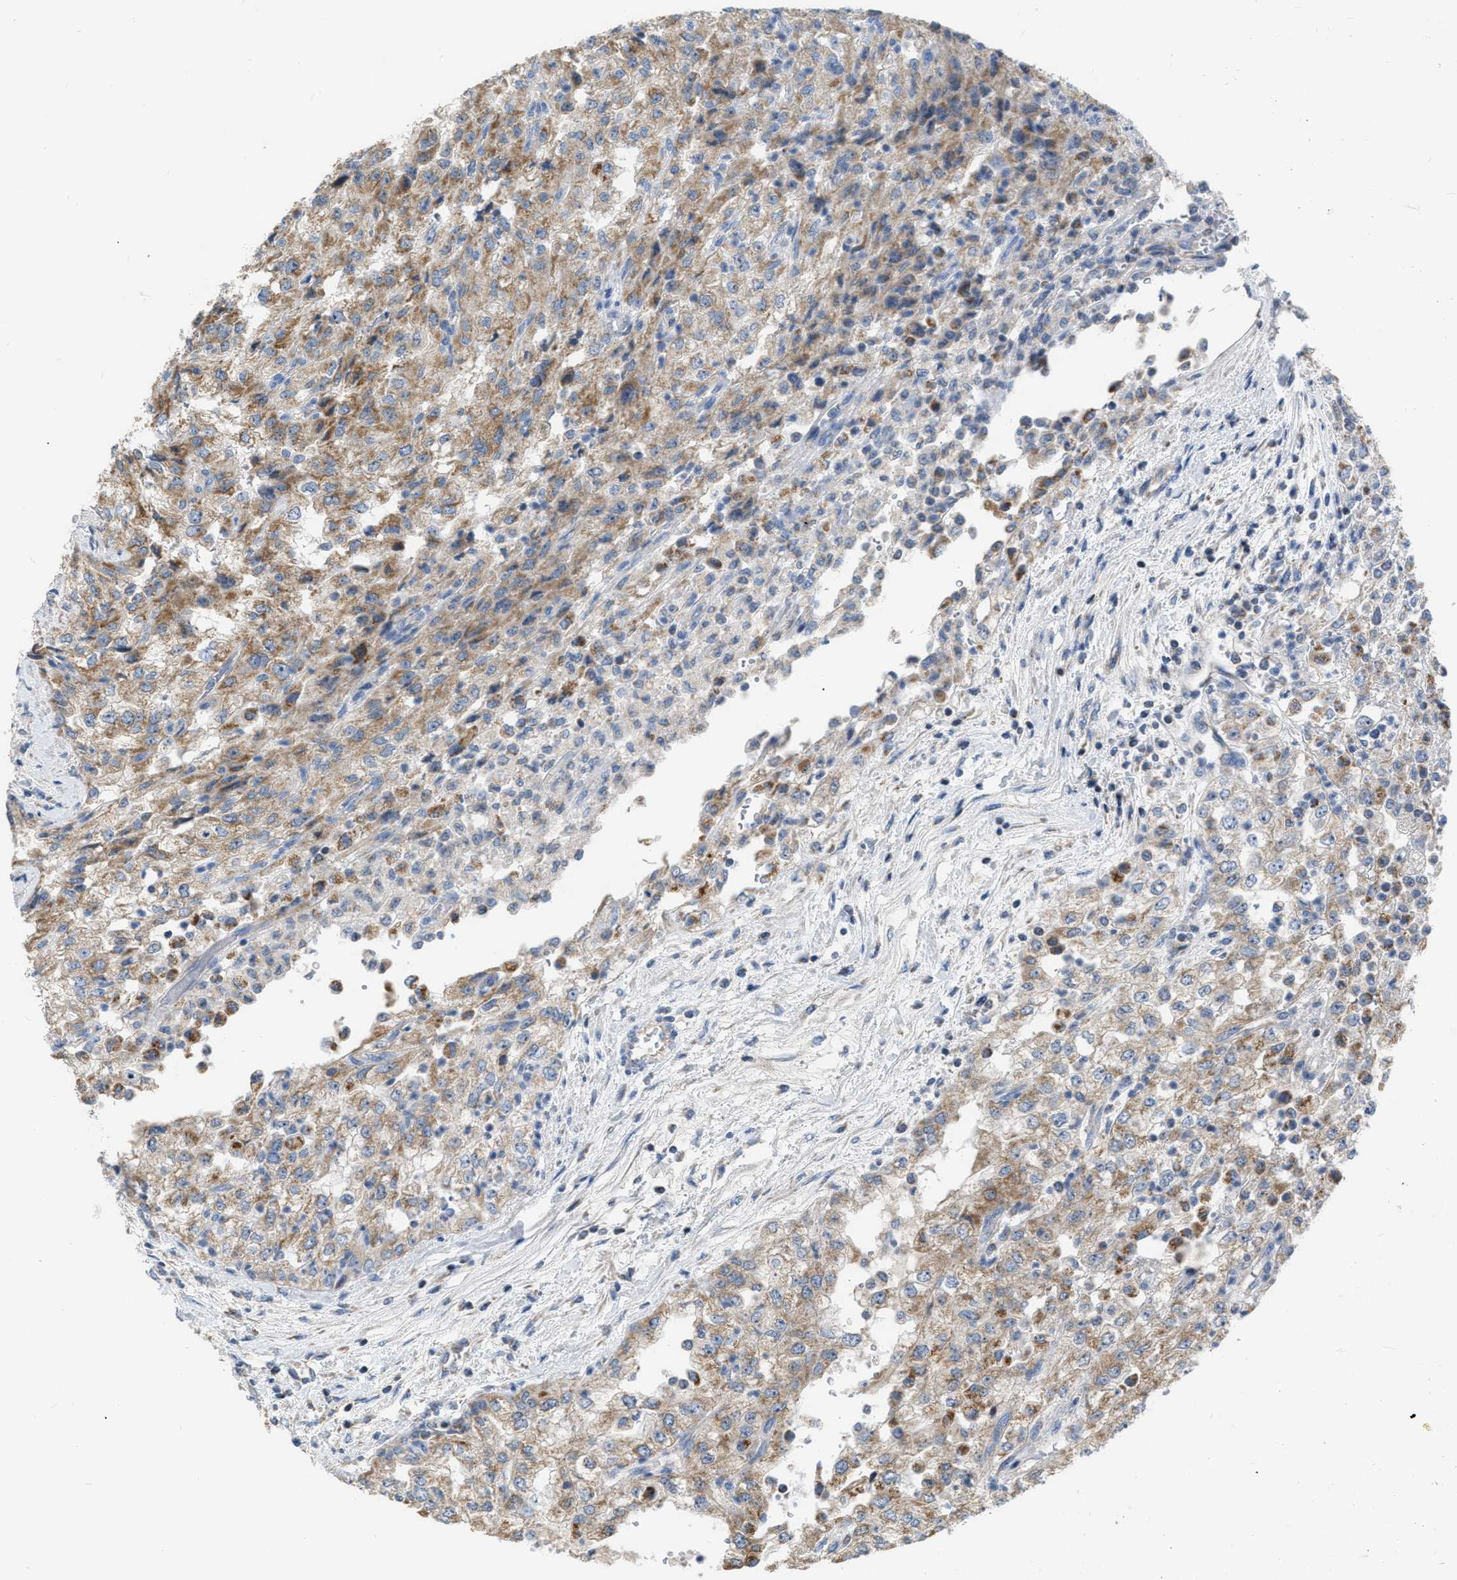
{"staining": {"intensity": "moderate", "quantity": ">75%", "location": "cytoplasmic/membranous"}, "tissue": "renal cancer", "cell_type": "Tumor cells", "image_type": "cancer", "snomed": [{"axis": "morphology", "description": "Adenocarcinoma, NOS"}, {"axis": "topography", "description": "Kidney"}], "caption": "Protein expression analysis of adenocarcinoma (renal) demonstrates moderate cytoplasmic/membranous positivity in about >75% of tumor cells. (IHC, brightfield microscopy, high magnification).", "gene": "DDX56", "patient": {"sex": "female", "age": 54}}